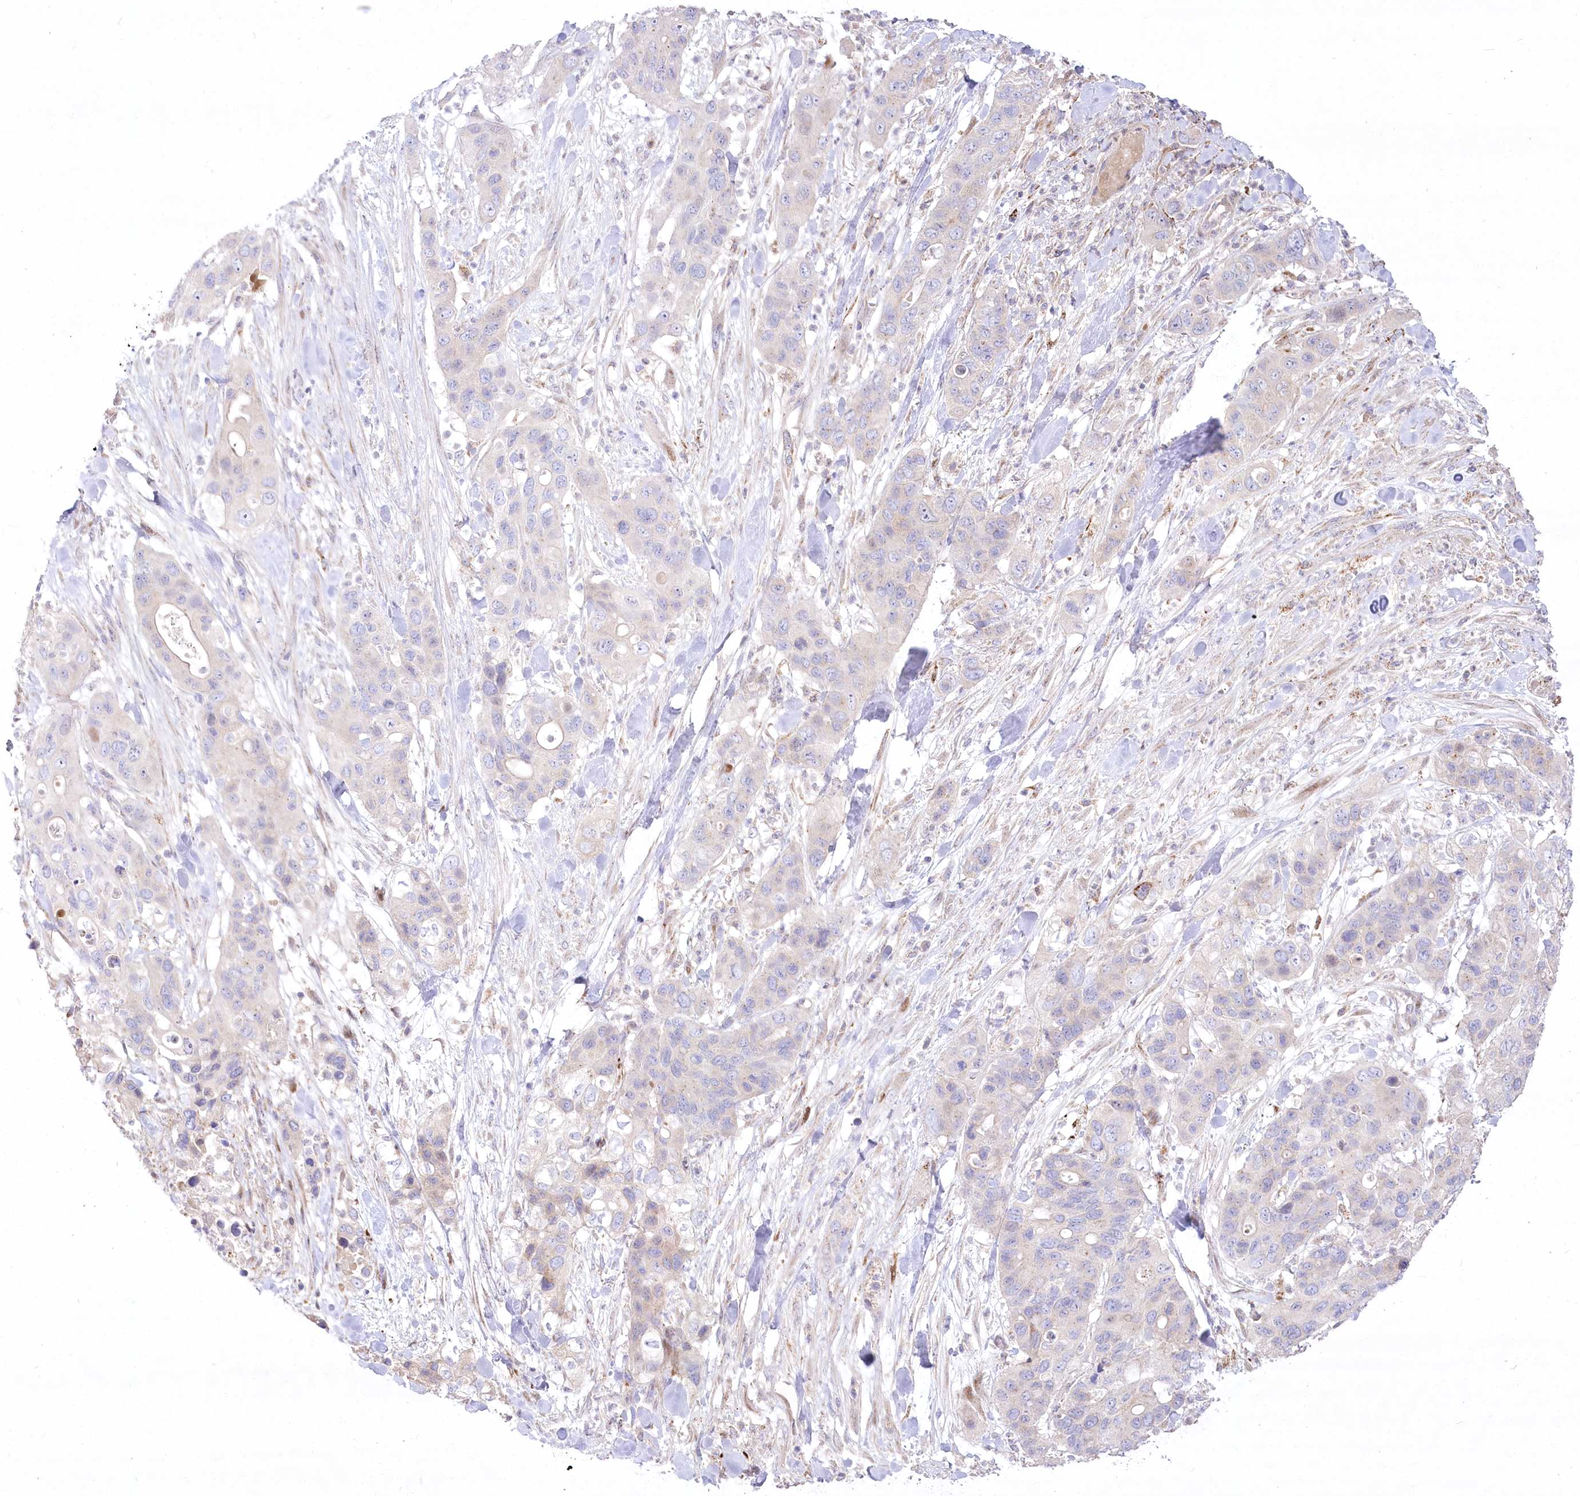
{"staining": {"intensity": "negative", "quantity": "none", "location": "none"}, "tissue": "pancreatic cancer", "cell_type": "Tumor cells", "image_type": "cancer", "snomed": [{"axis": "morphology", "description": "Adenocarcinoma, NOS"}, {"axis": "topography", "description": "Pancreas"}], "caption": "Immunohistochemistry (IHC) image of neoplastic tissue: human pancreatic cancer stained with DAB demonstrates no significant protein positivity in tumor cells.", "gene": "CEP164", "patient": {"sex": "female", "age": 71}}